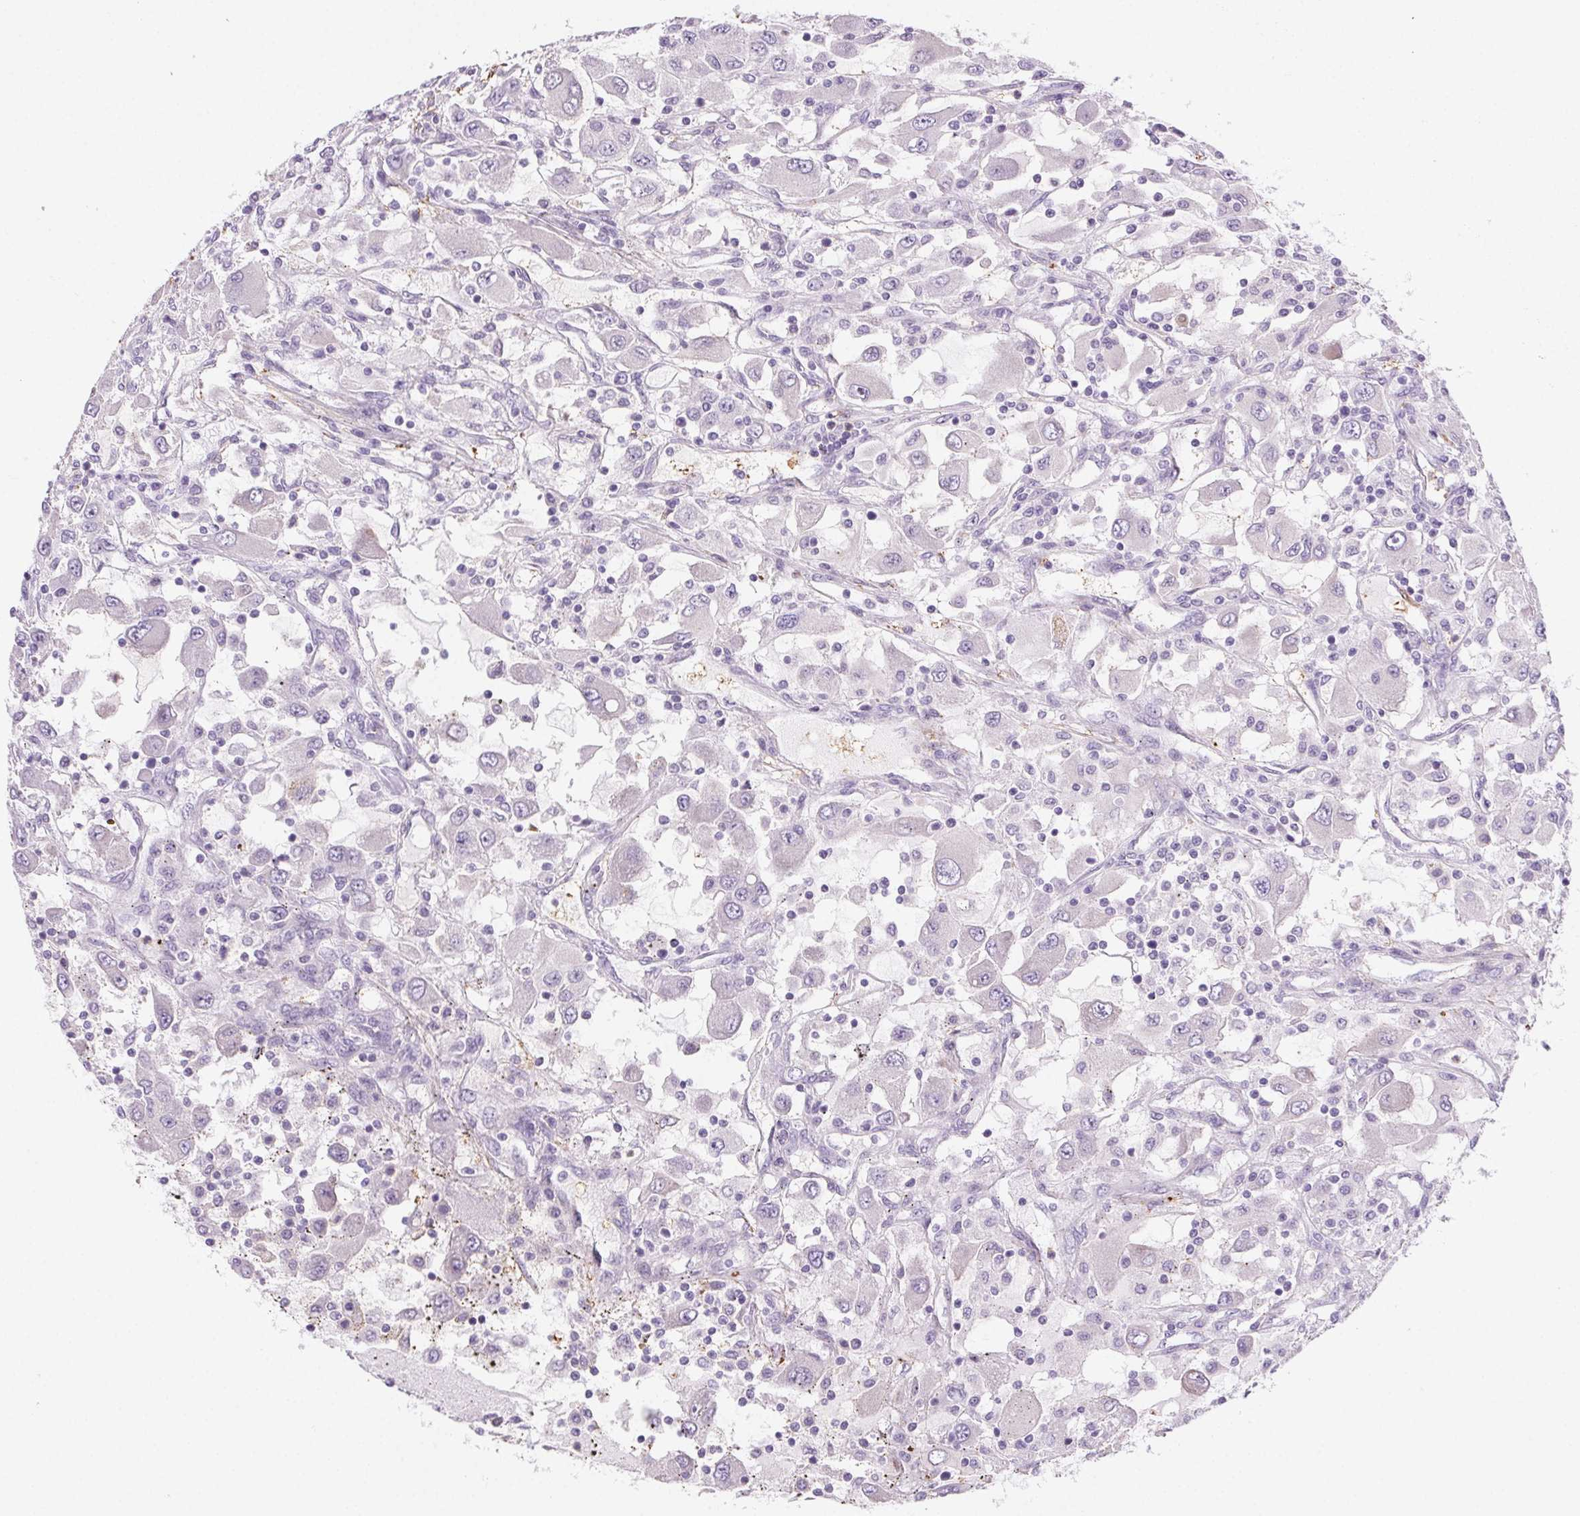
{"staining": {"intensity": "negative", "quantity": "none", "location": "none"}, "tissue": "renal cancer", "cell_type": "Tumor cells", "image_type": "cancer", "snomed": [{"axis": "morphology", "description": "Adenocarcinoma, NOS"}, {"axis": "topography", "description": "Kidney"}], "caption": "Immunohistochemistry (IHC) image of neoplastic tissue: renal cancer (adenocarcinoma) stained with DAB (3,3'-diaminobenzidine) shows no significant protein expression in tumor cells. (Immunohistochemistry, brightfield microscopy, high magnification).", "gene": "GPX8", "patient": {"sex": "female", "age": 67}}